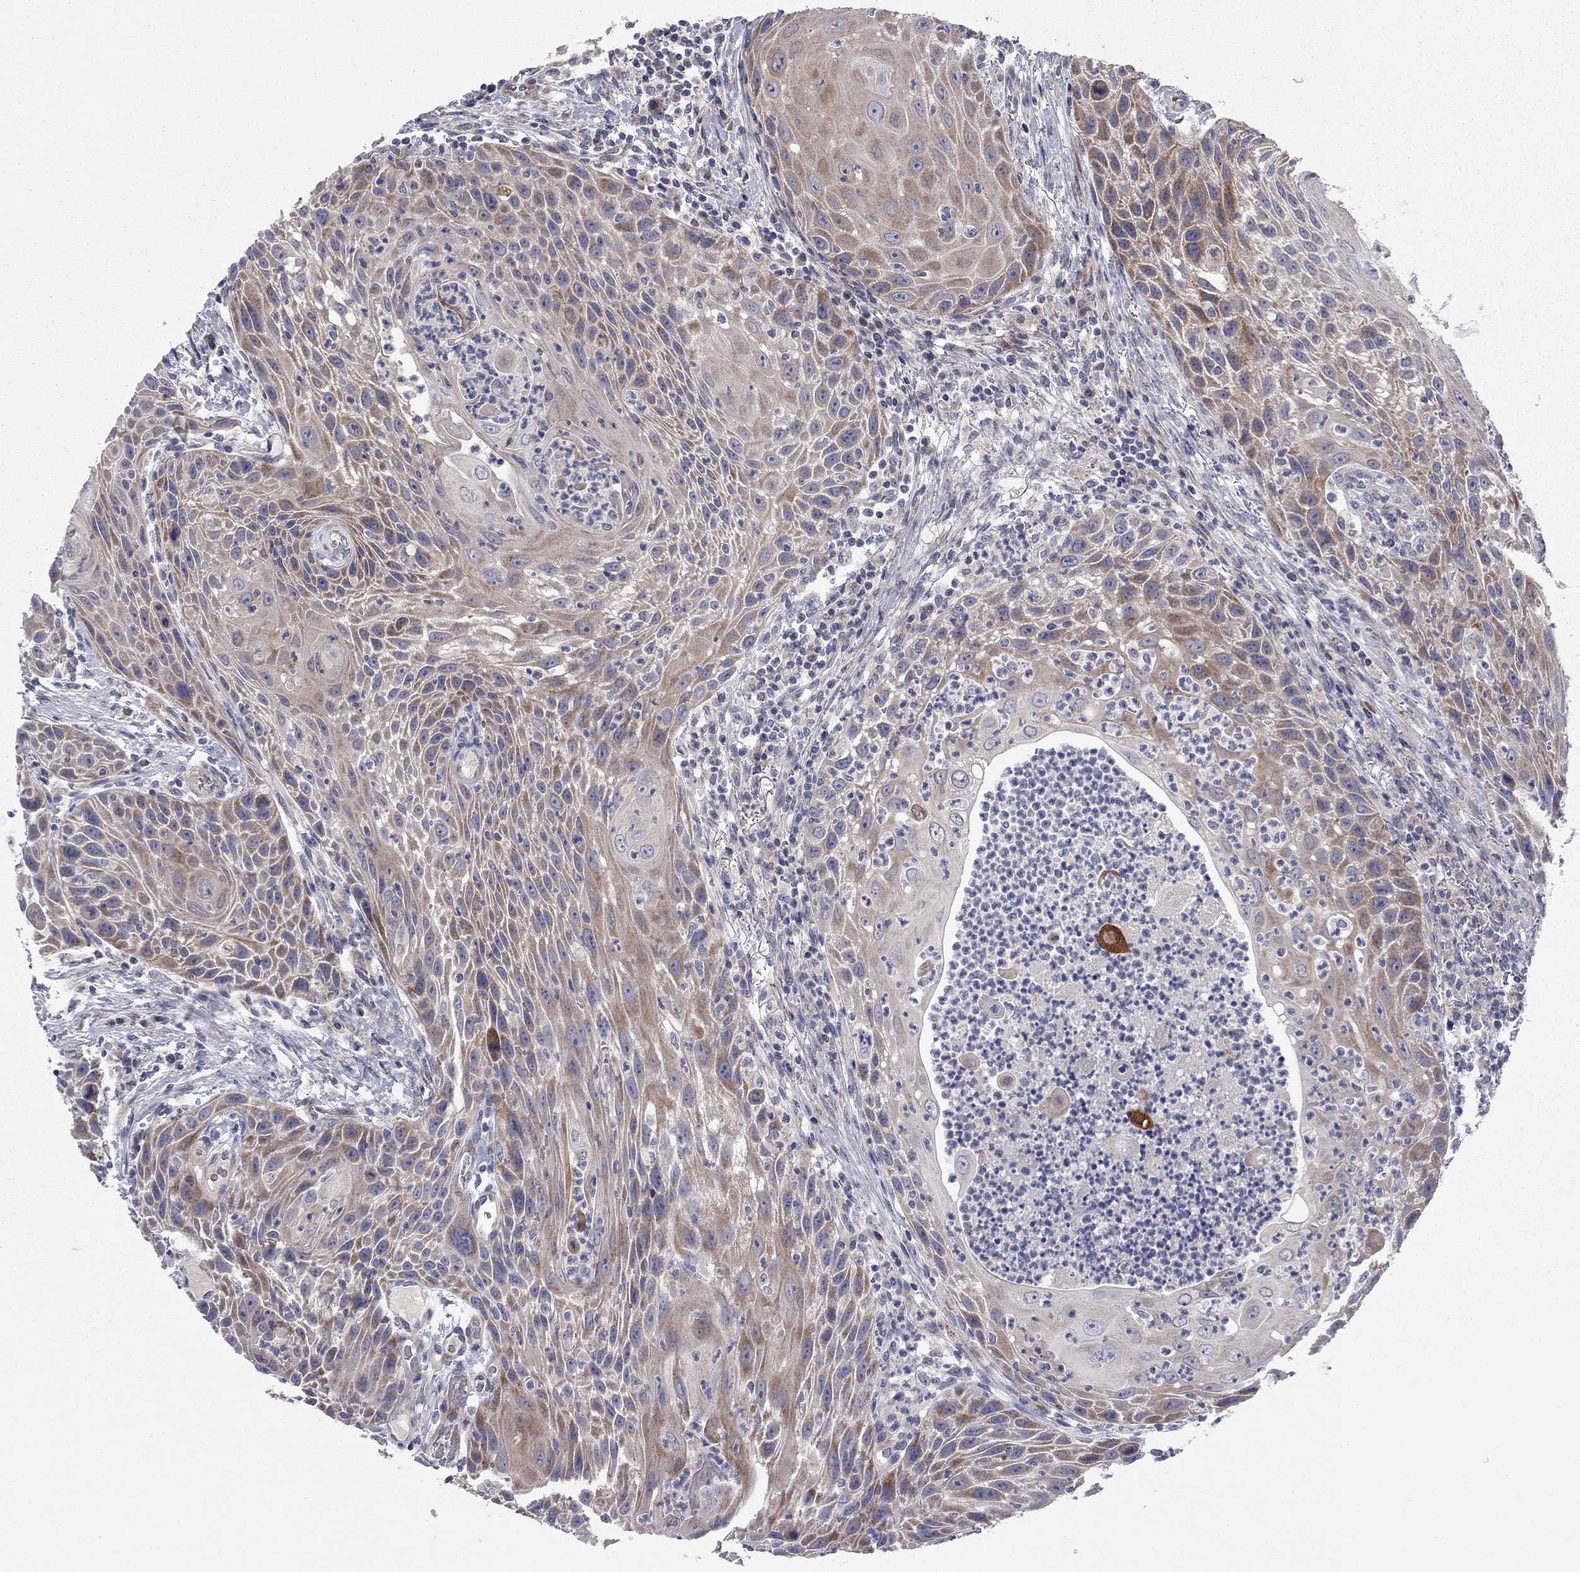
{"staining": {"intensity": "moderate", "quantity": ">75%", "location": "cytoplasmic/membranous"}, "tissue": "head and neck cancer", "cell_type": "Tumor cells", "image_type": "cancer", "snomed": [{"axis": "morphology", "description": "Squamous cell carcinoma, NOS"}, {"axis": "topography", "description": "Head-Neck"}], "caption": "Immunohistochemical staining of human head and neck cancer demonstrates moderate cytoplasmic/membranous protein staining in approximately >75% of tumor cells.", "gene": "KANSL1L", "patient": {"sex": "male", "age": 69}}